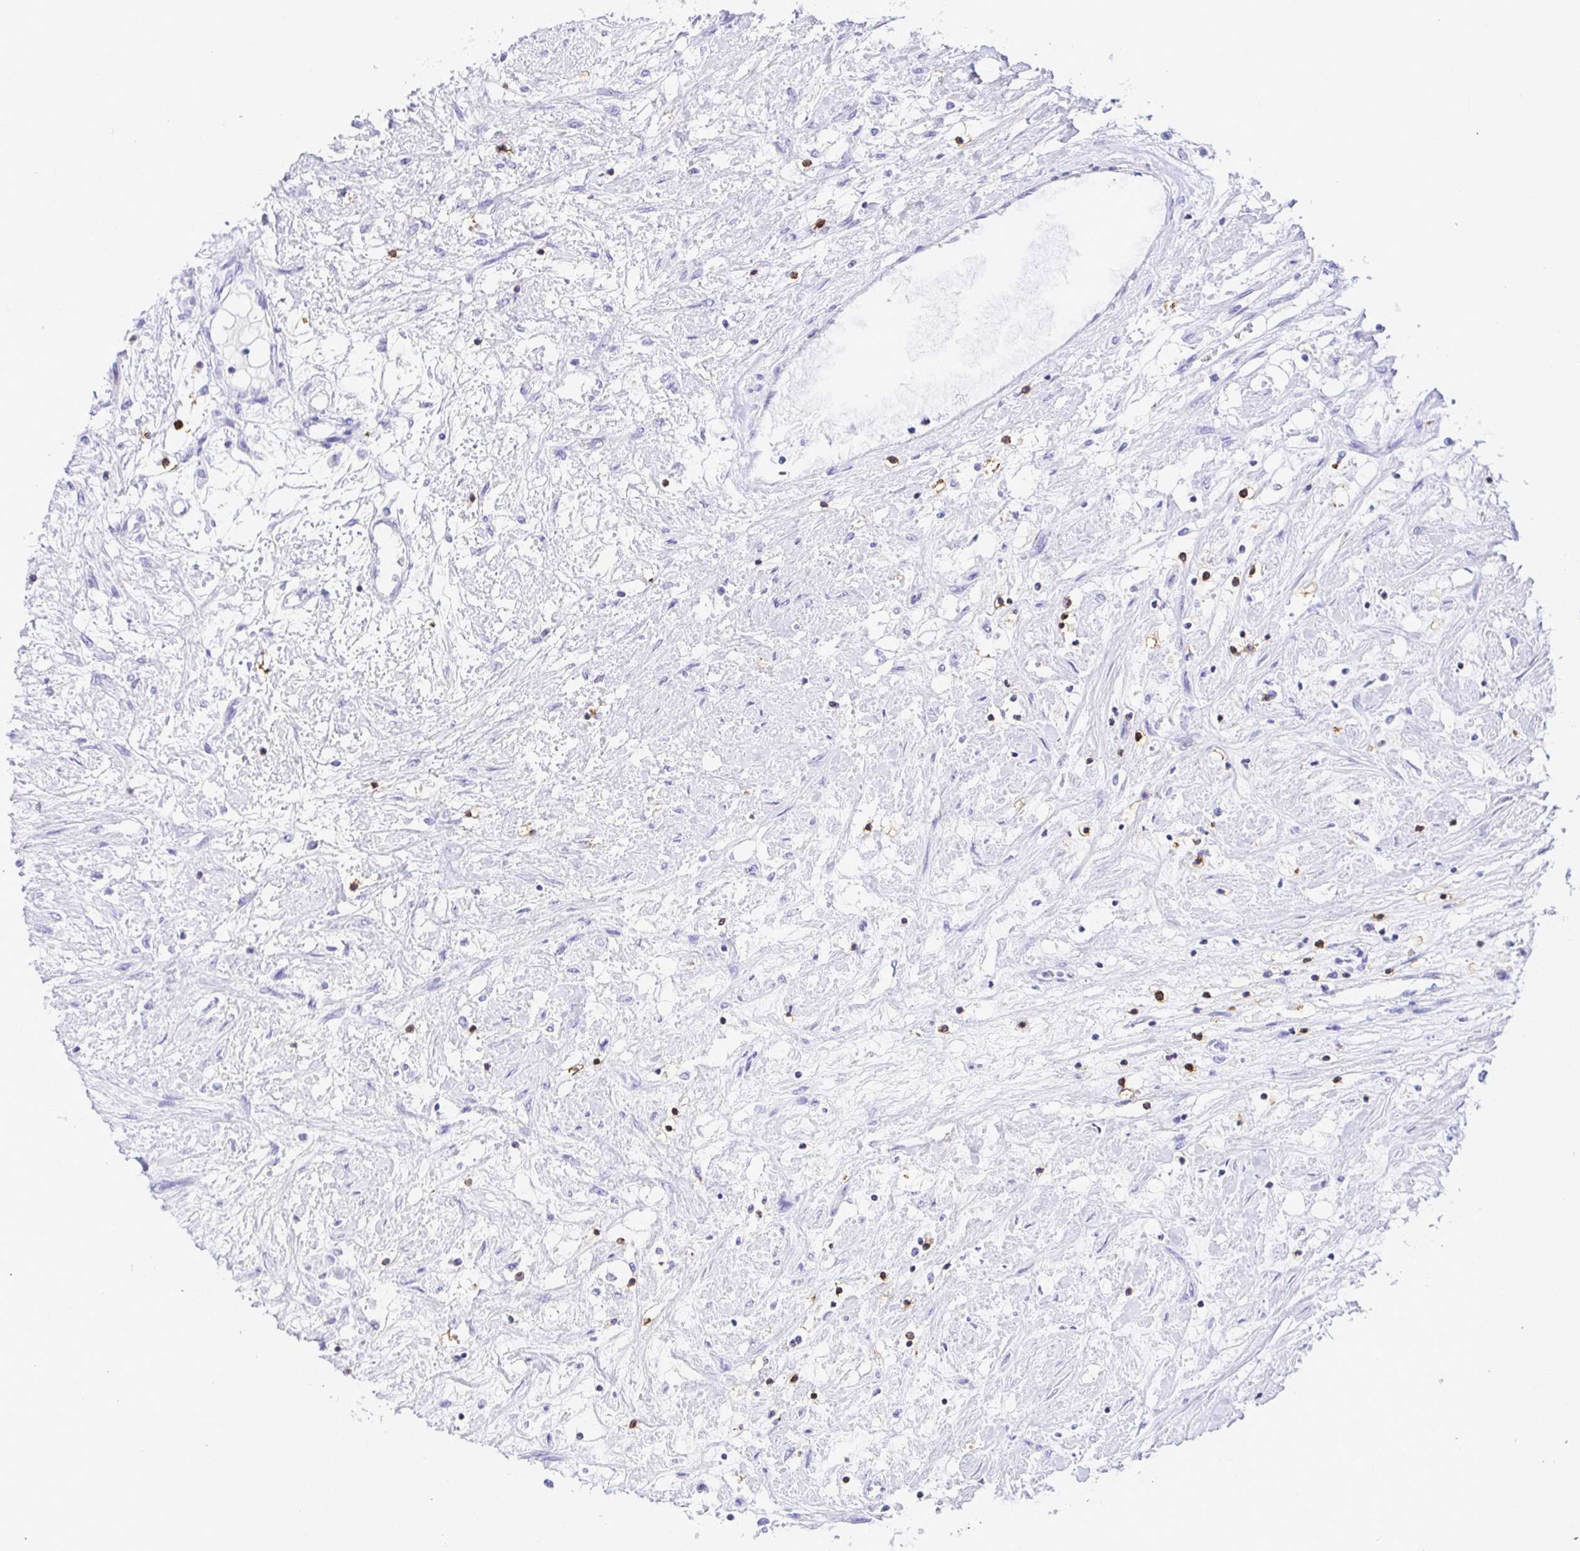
{"staining": {"intensity": "negative", "quantity": "none", "location": "none"}, "tissue": "renal cancer", "cell_type": "Tumor cells", "image_type": "cancer", "snomed": [{"axis": "morphology", "description": "Adenocarcinoma, NOS"}, {"axis": "topography", "description": "Kidney"}], "caption": "Immunohistochemistry micrograph of neoplastic tissue: human adenocarcinoma (renal) stained with DAB reveals no significant protein staining in tumor cells.", "gene": "CD5", "patient": {"sex": "male", "age": 68}}